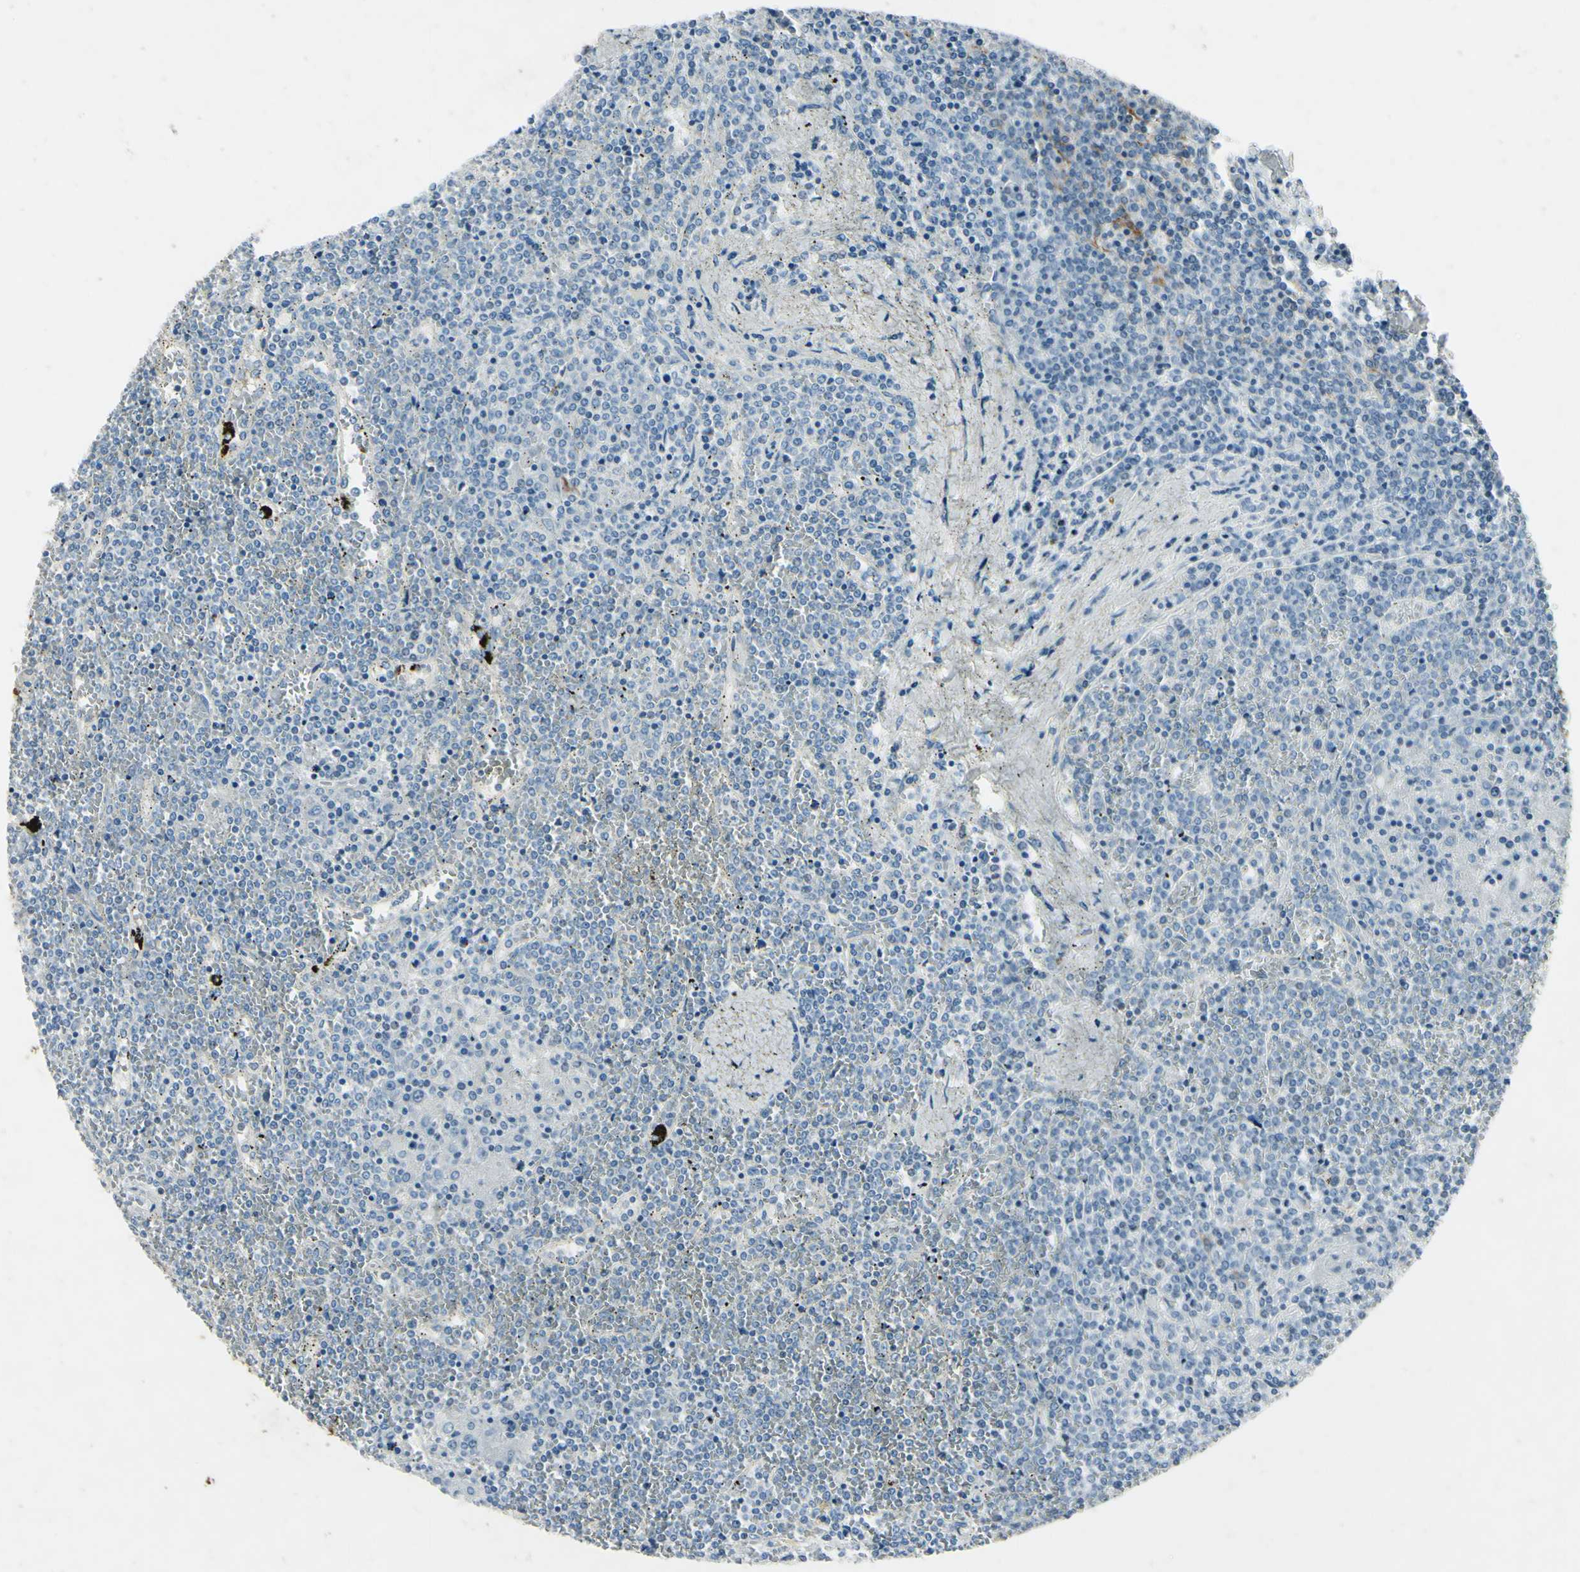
{"staining": {"intensity": "negative", "quantity": "none", "location": "none"}, "tissue": "lymphoma", "cell_type": "Tumor cells", "image_type": "cancer", "snomed": [{"axis": "morphology", "description": "Malignant lymphoma, non-Hodgkin's type, Low grade"}, {"axis": "topography", "description": "Spleen"}], "caption": "High magnification brightfield microscopy of lymphoma stained with DAB (3,3'-diaminobenzidine) (brown) and counterstained with hematoxylin (blue): tumor cells show no significant expression.", "gene": "SNAP91", "patient": {"sex": "female", "age": 19}}